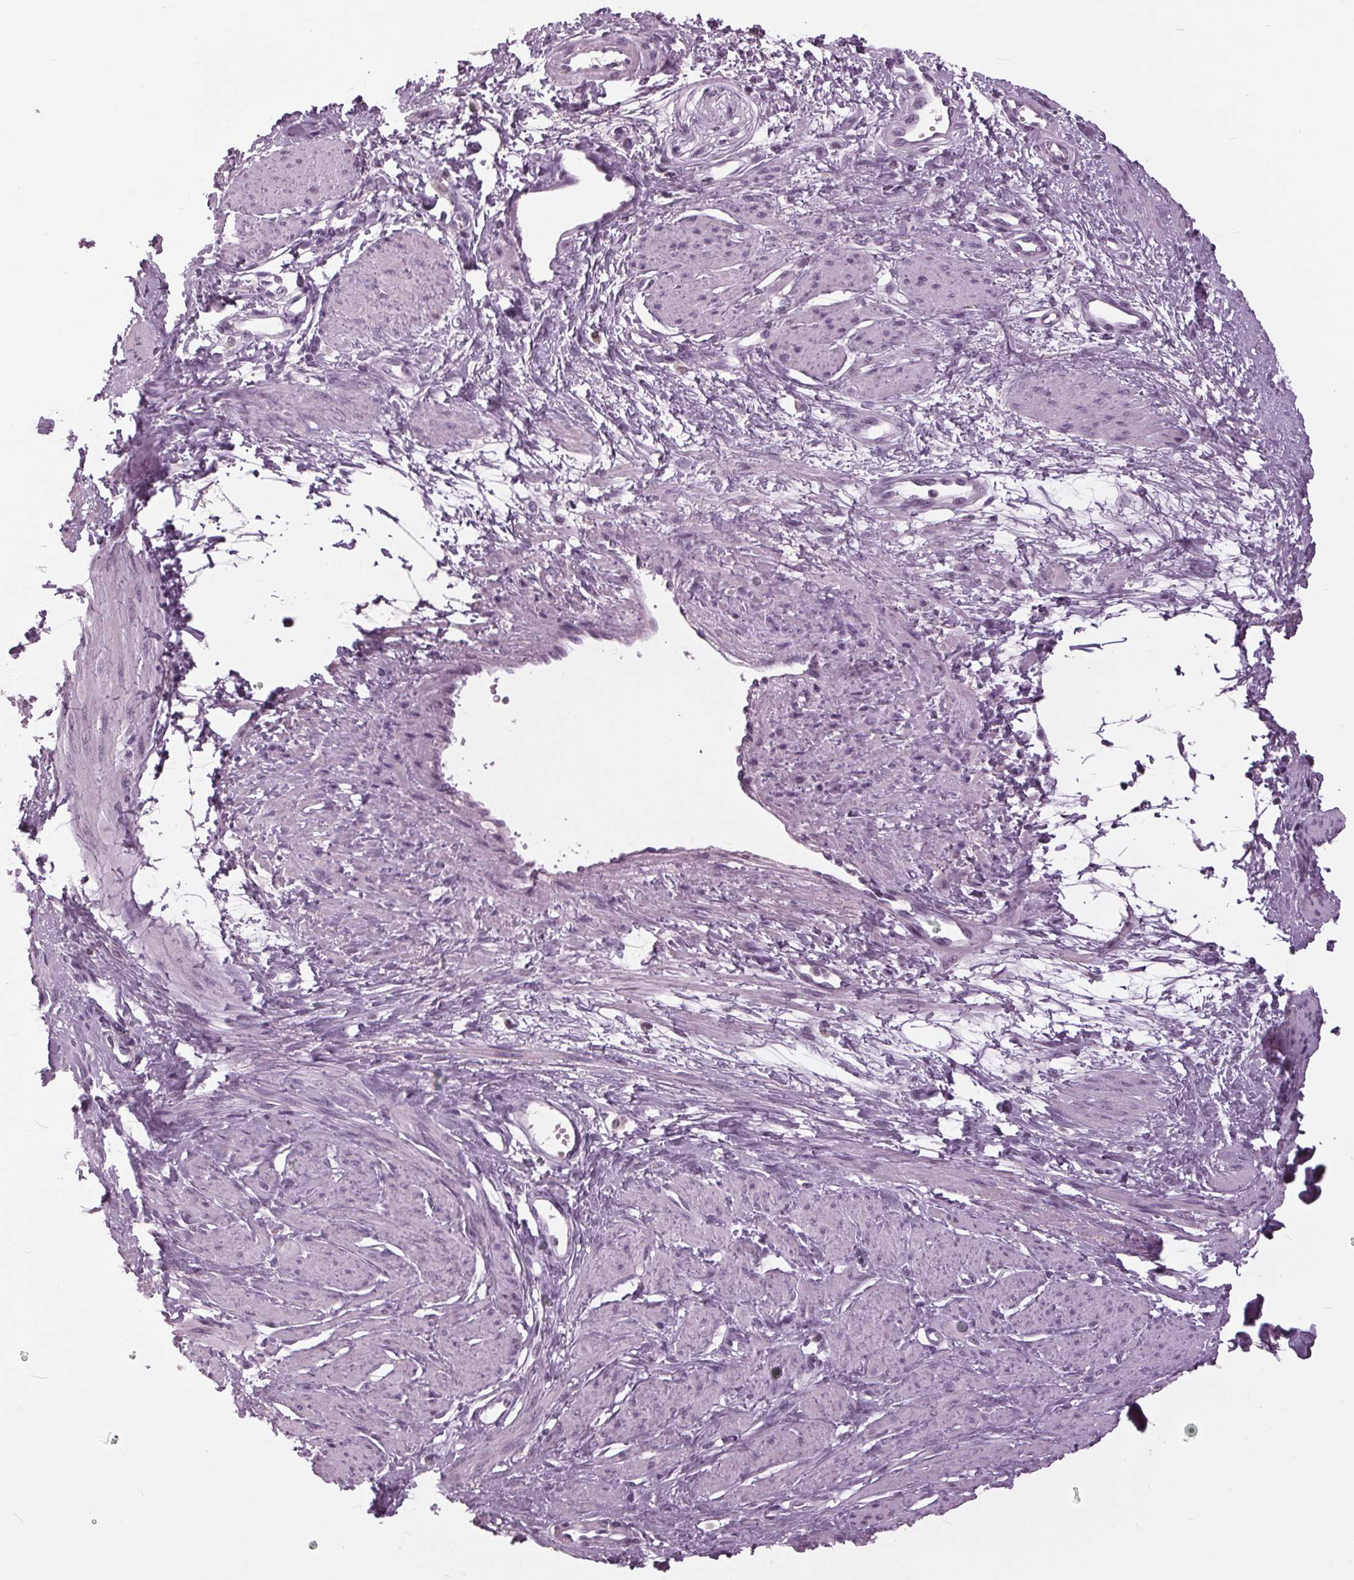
{"staining": {"intensity": "negative", "quantity": "none", "location": "none"}, "tissue": "smooth muscle", "cell_type": "Smooth muscle cells", "image_type": "normal", "snomed": [{"axis": "morphology", "description": "Normal tissue, NOS"}, {"axis": "topography", "description": "Smooth muscle"}, {"axis": "topography", "description": "Uterus"}], "caption": "Micrograph shows no protein staining in smooth muscle cells of unremarkable smooth muscle.", "gene": "SLC9A4", "patient": {"sex": "female", "age": 39}}